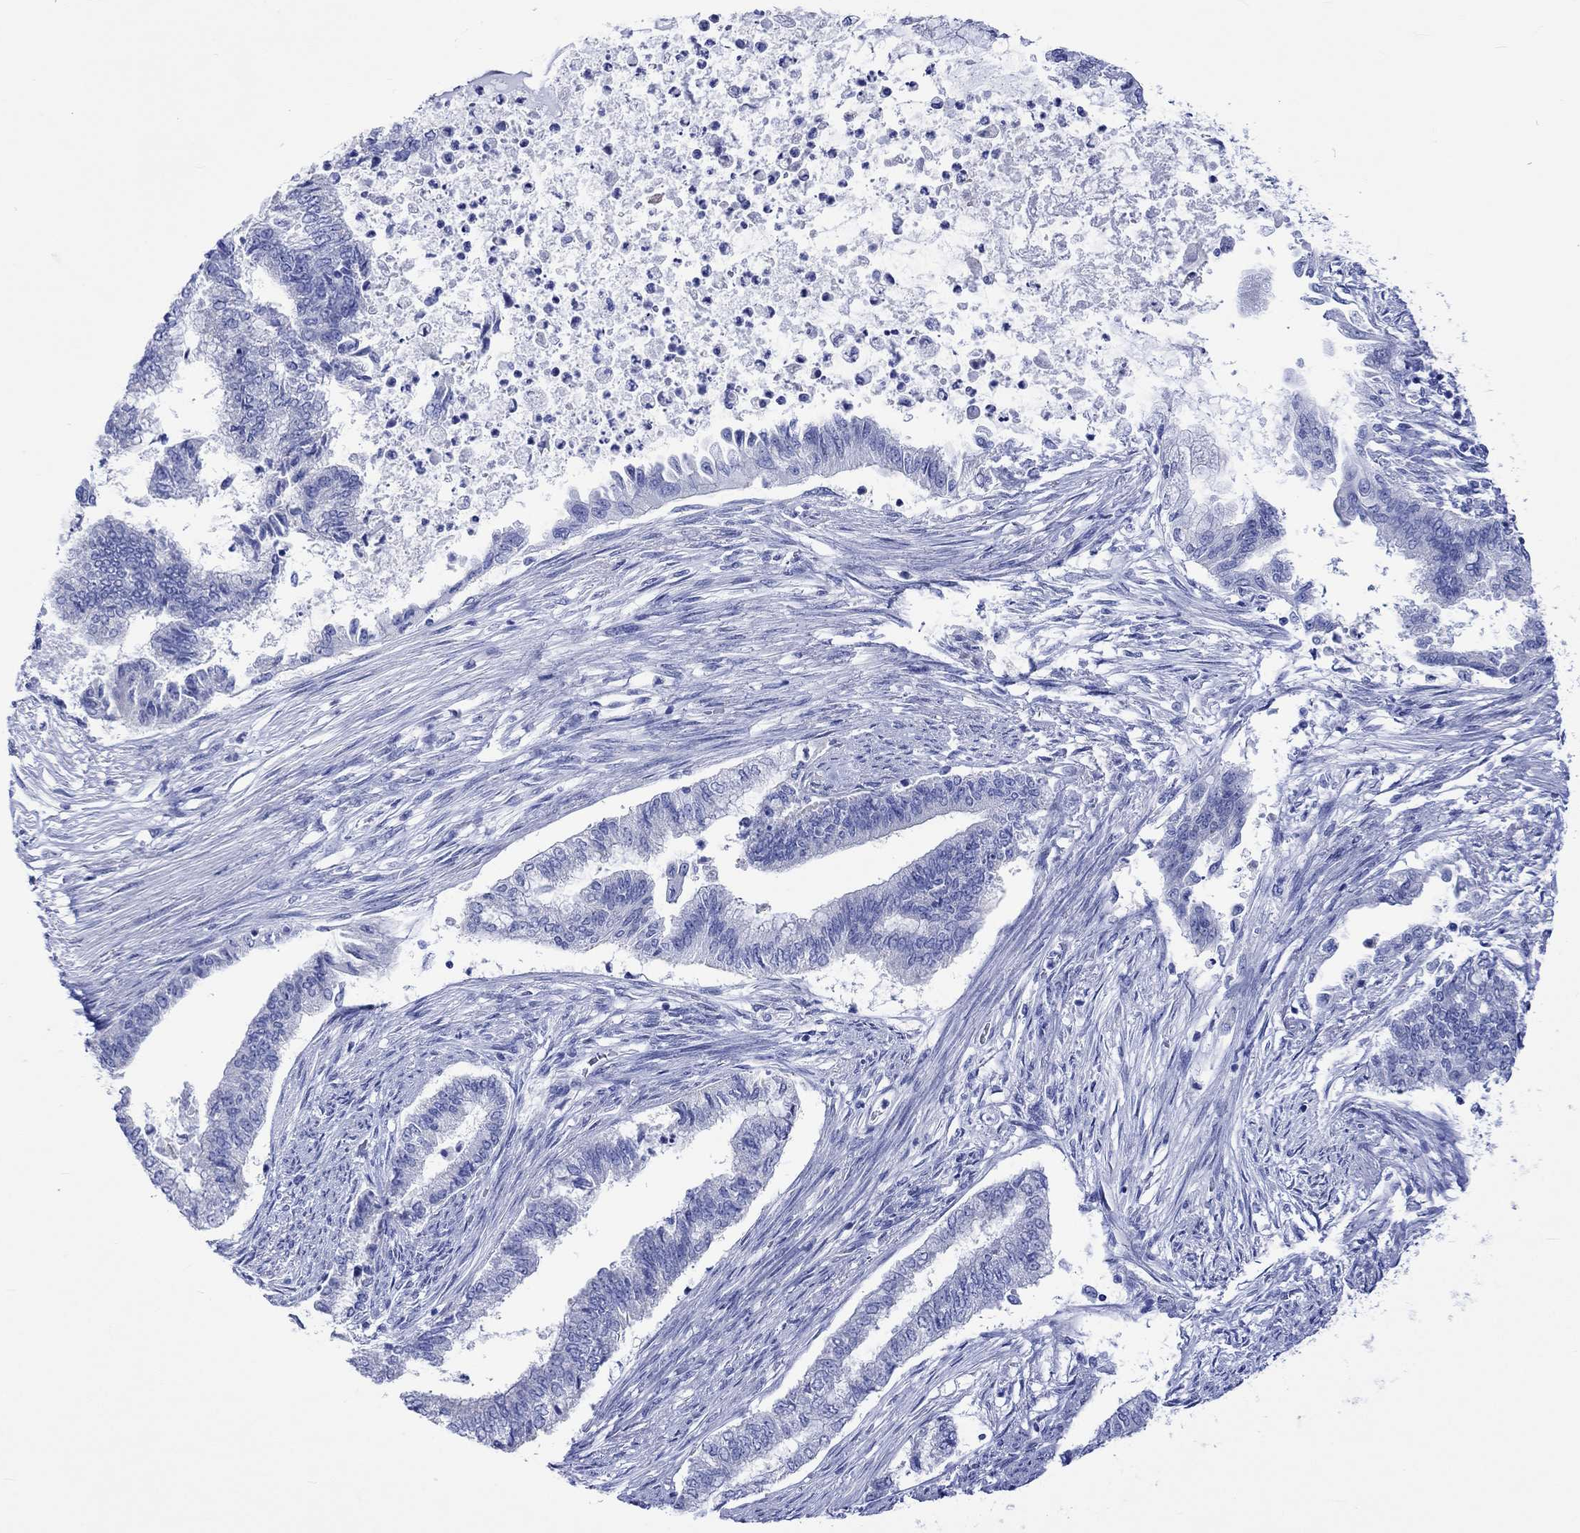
{"staining": {"intensity": "negative", "quantity": "none", "location": "none"}, "tissue": "endometrial cancer", "cell_type": "Tumor cells", "image_type": "cancer", "snomed": [{"axis": "morphology", "description": "Adenocarcinoma, NOS"}, {"axis": "topography", "description": "Endometrium"}], "caption": "An image of adenocarcinoma (endometrial) stained for a protein displays no brown staining in tumor cells. (Immunohistochemistry, brightfield microscopy, high magnification).", "gene": "HARBI1", "patient": {"sex": "female", "age": 65}}